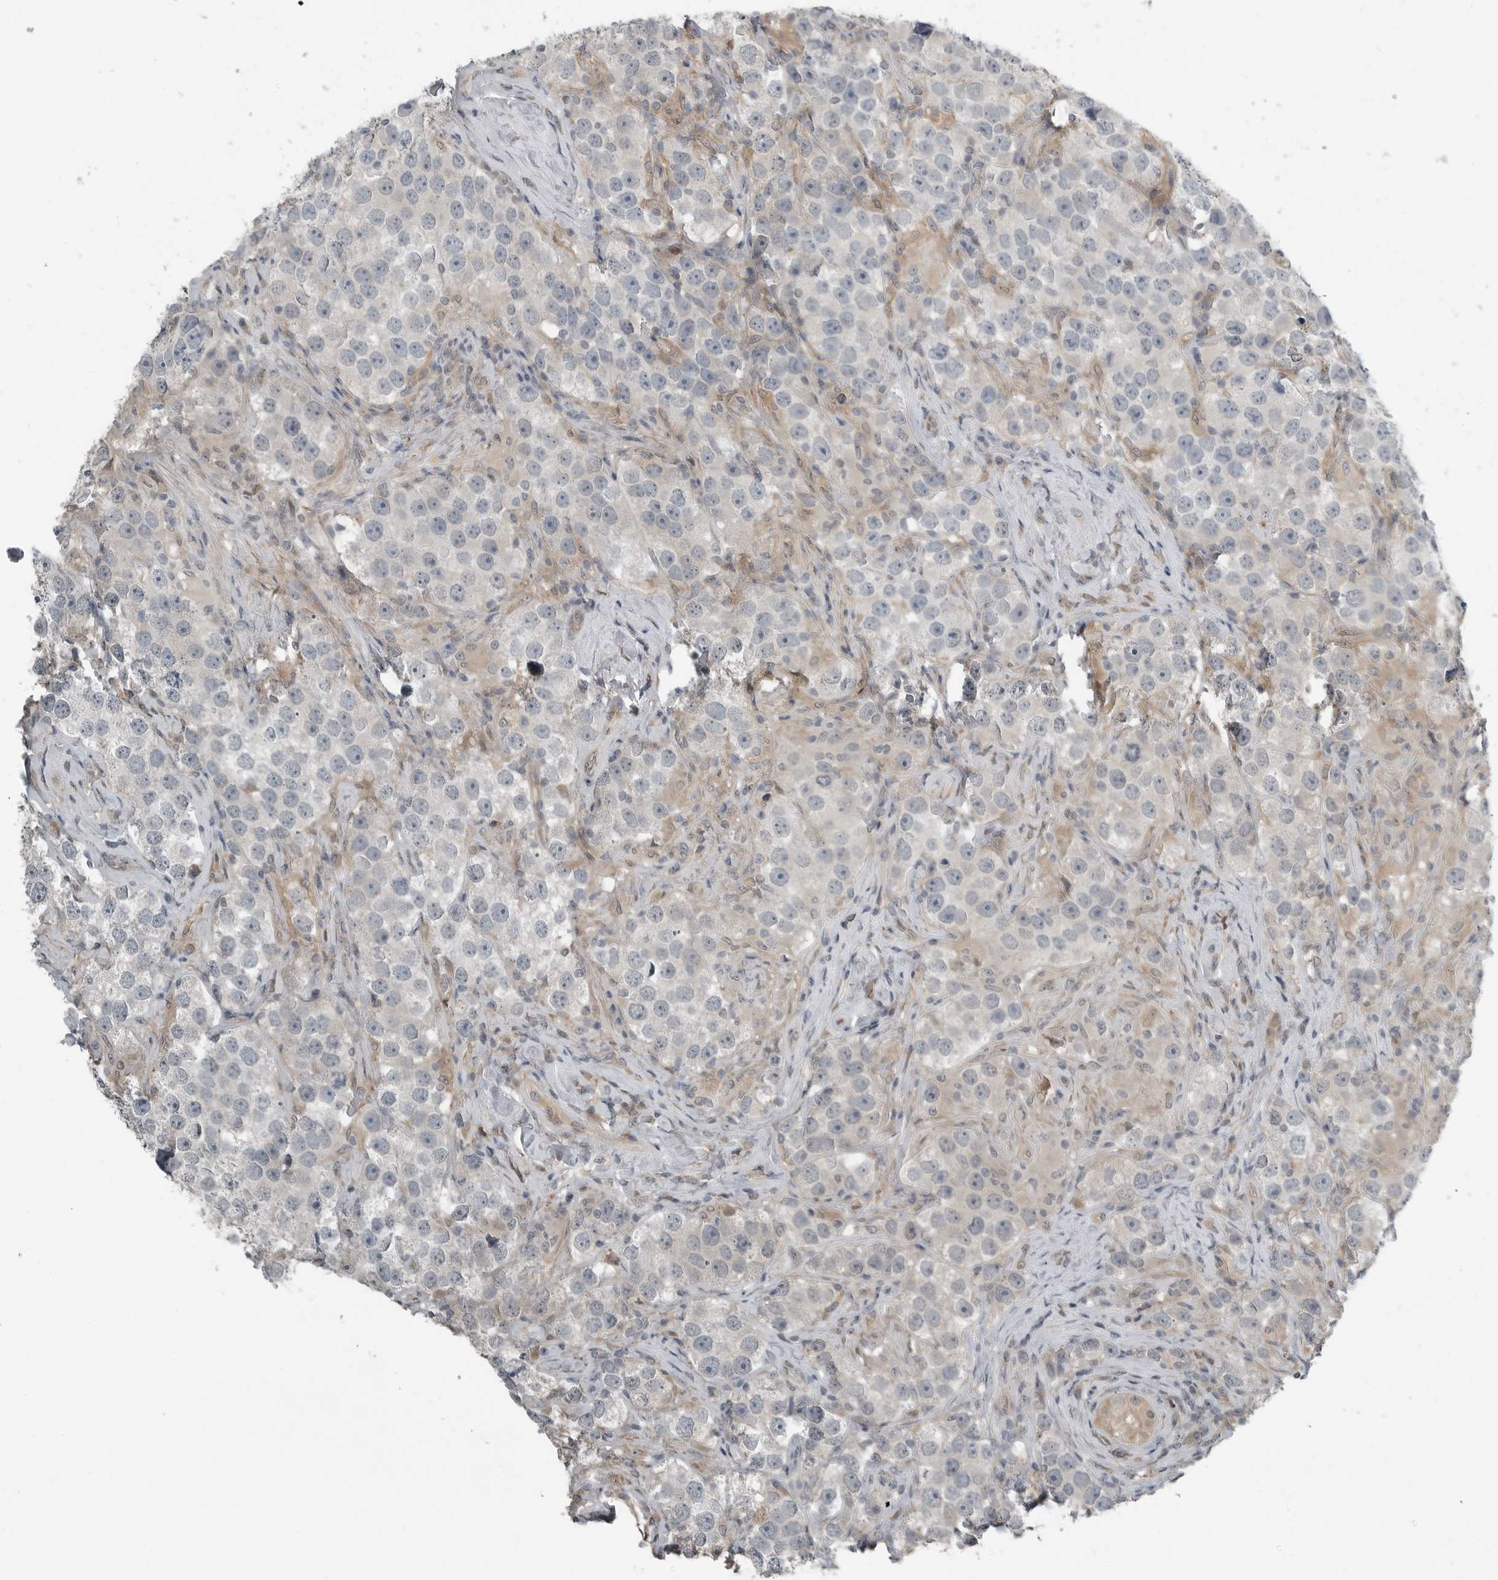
{"staining": {"intensity": "negative", "quantity": "none", "location": "none"}, "tissue": "testis cancer", "cell_type": "Tumor cells", "image_type": "cancer", "snomed": [{"axis": "morphology", "description": "Seminoma, NOS"}, {"axis": "topography", "description": "Testis"}], "caption": "Seminoma (testis) stained for a protein using immunohistochemistry (IHC) exhibits no expression tumor cells.", "gene": "KYAT1", "patient": {"sex": "male", "age": 49}}